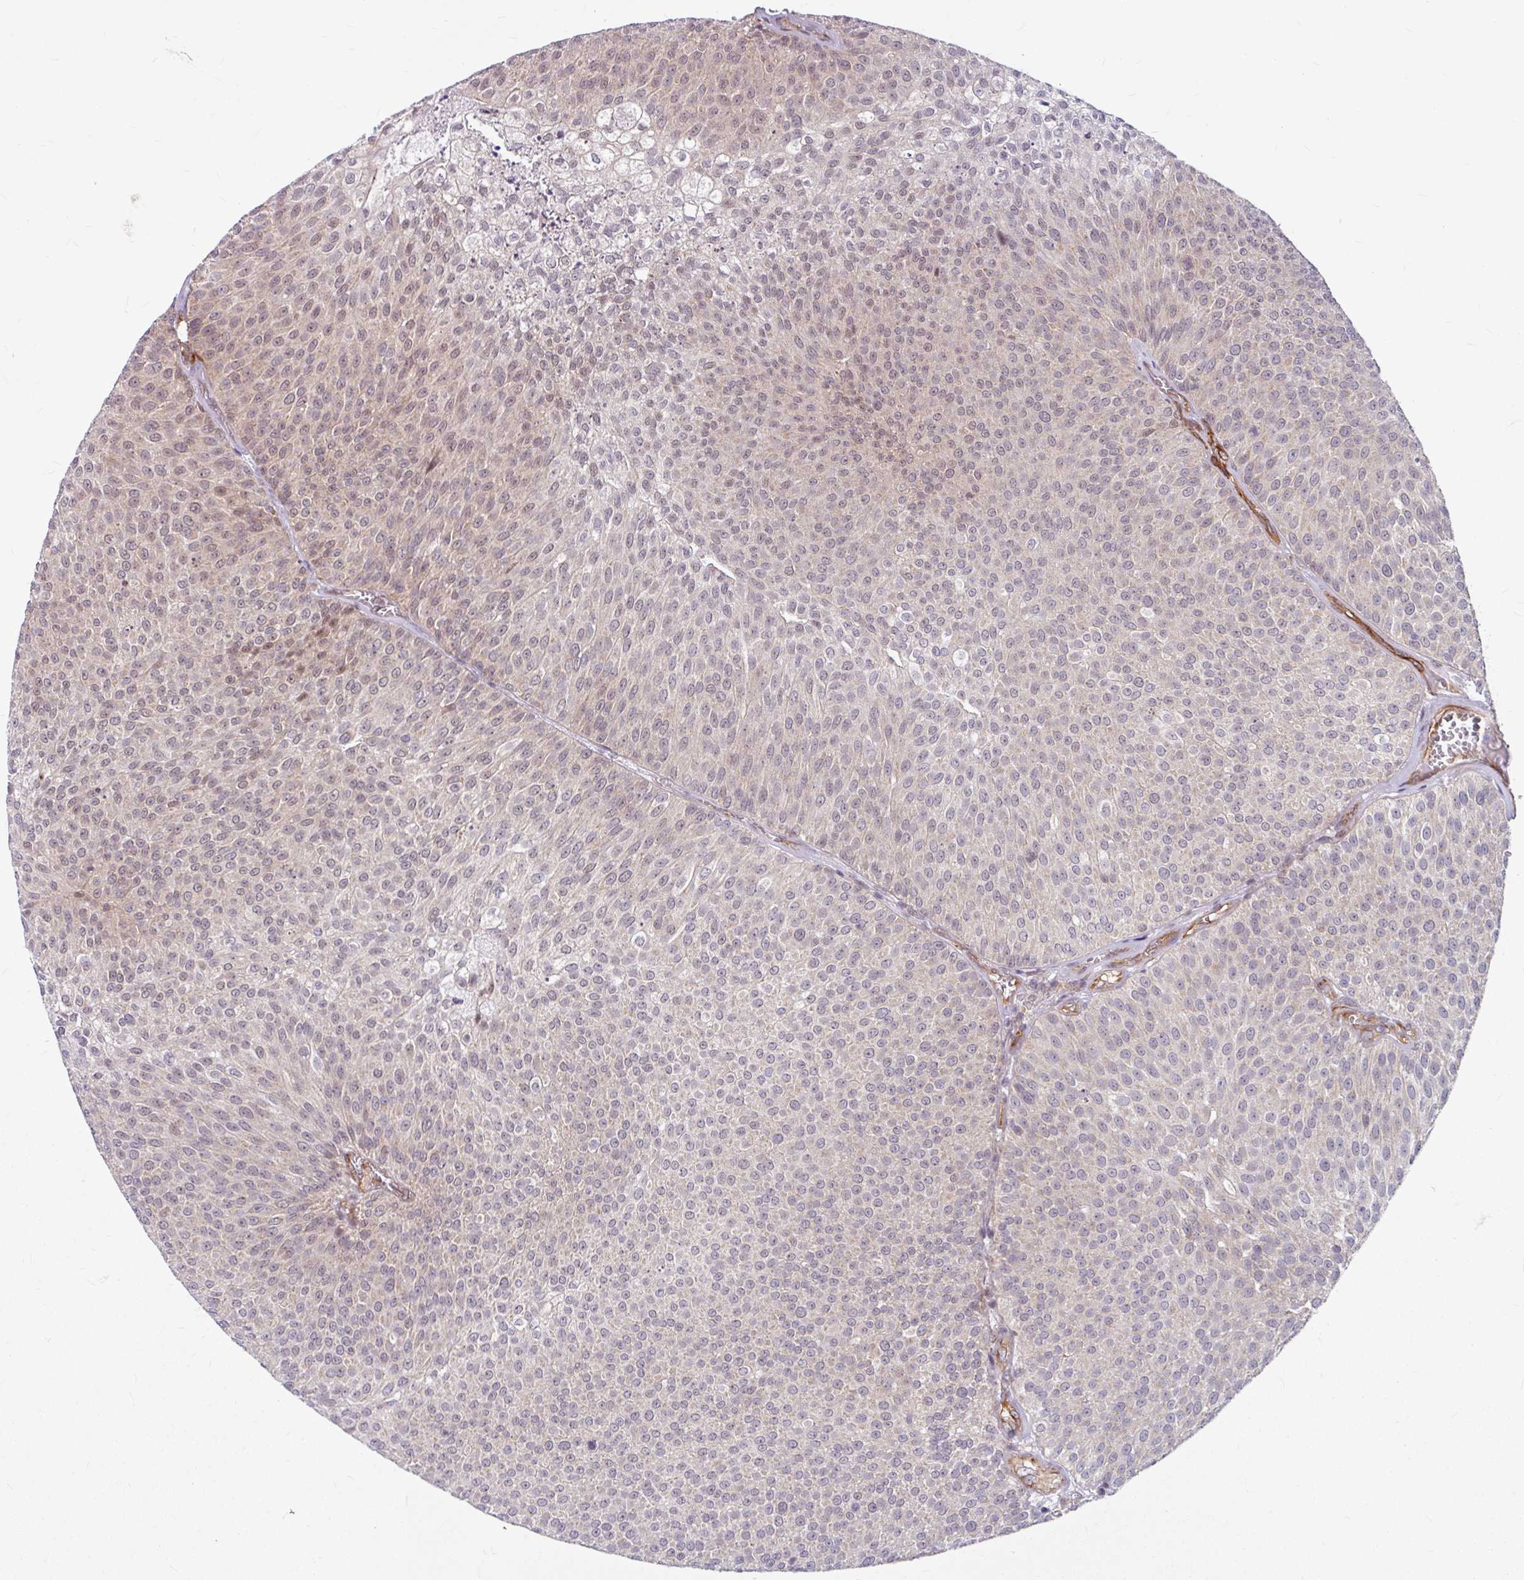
{"staining": {"intensity": "moderate", "quantity": "25%-75%", "location": "cytoplasmic/membranous,nuclear"}, "tissue": "urothelial cancer", "cell_type": "Tumor cells", "image_type": "cancer", "snomed": [{"axis": "morphology", "description": "Urothelial carcinoma, Low grade"}, {"axis": "topography", "description": "Urinary bladder"}], "caption": "Tumor cells show medium levels of moderate cytoplasmic/membranous and nuclear staining in approximately 25%-75% of cells in urothelial cancer. Immunohistochemistry (ihc) stains the protein of interest in brown and the nuclei are stained blue.", "gene": "DAAM2", "patient": {"sex": "female", "age": 79}}